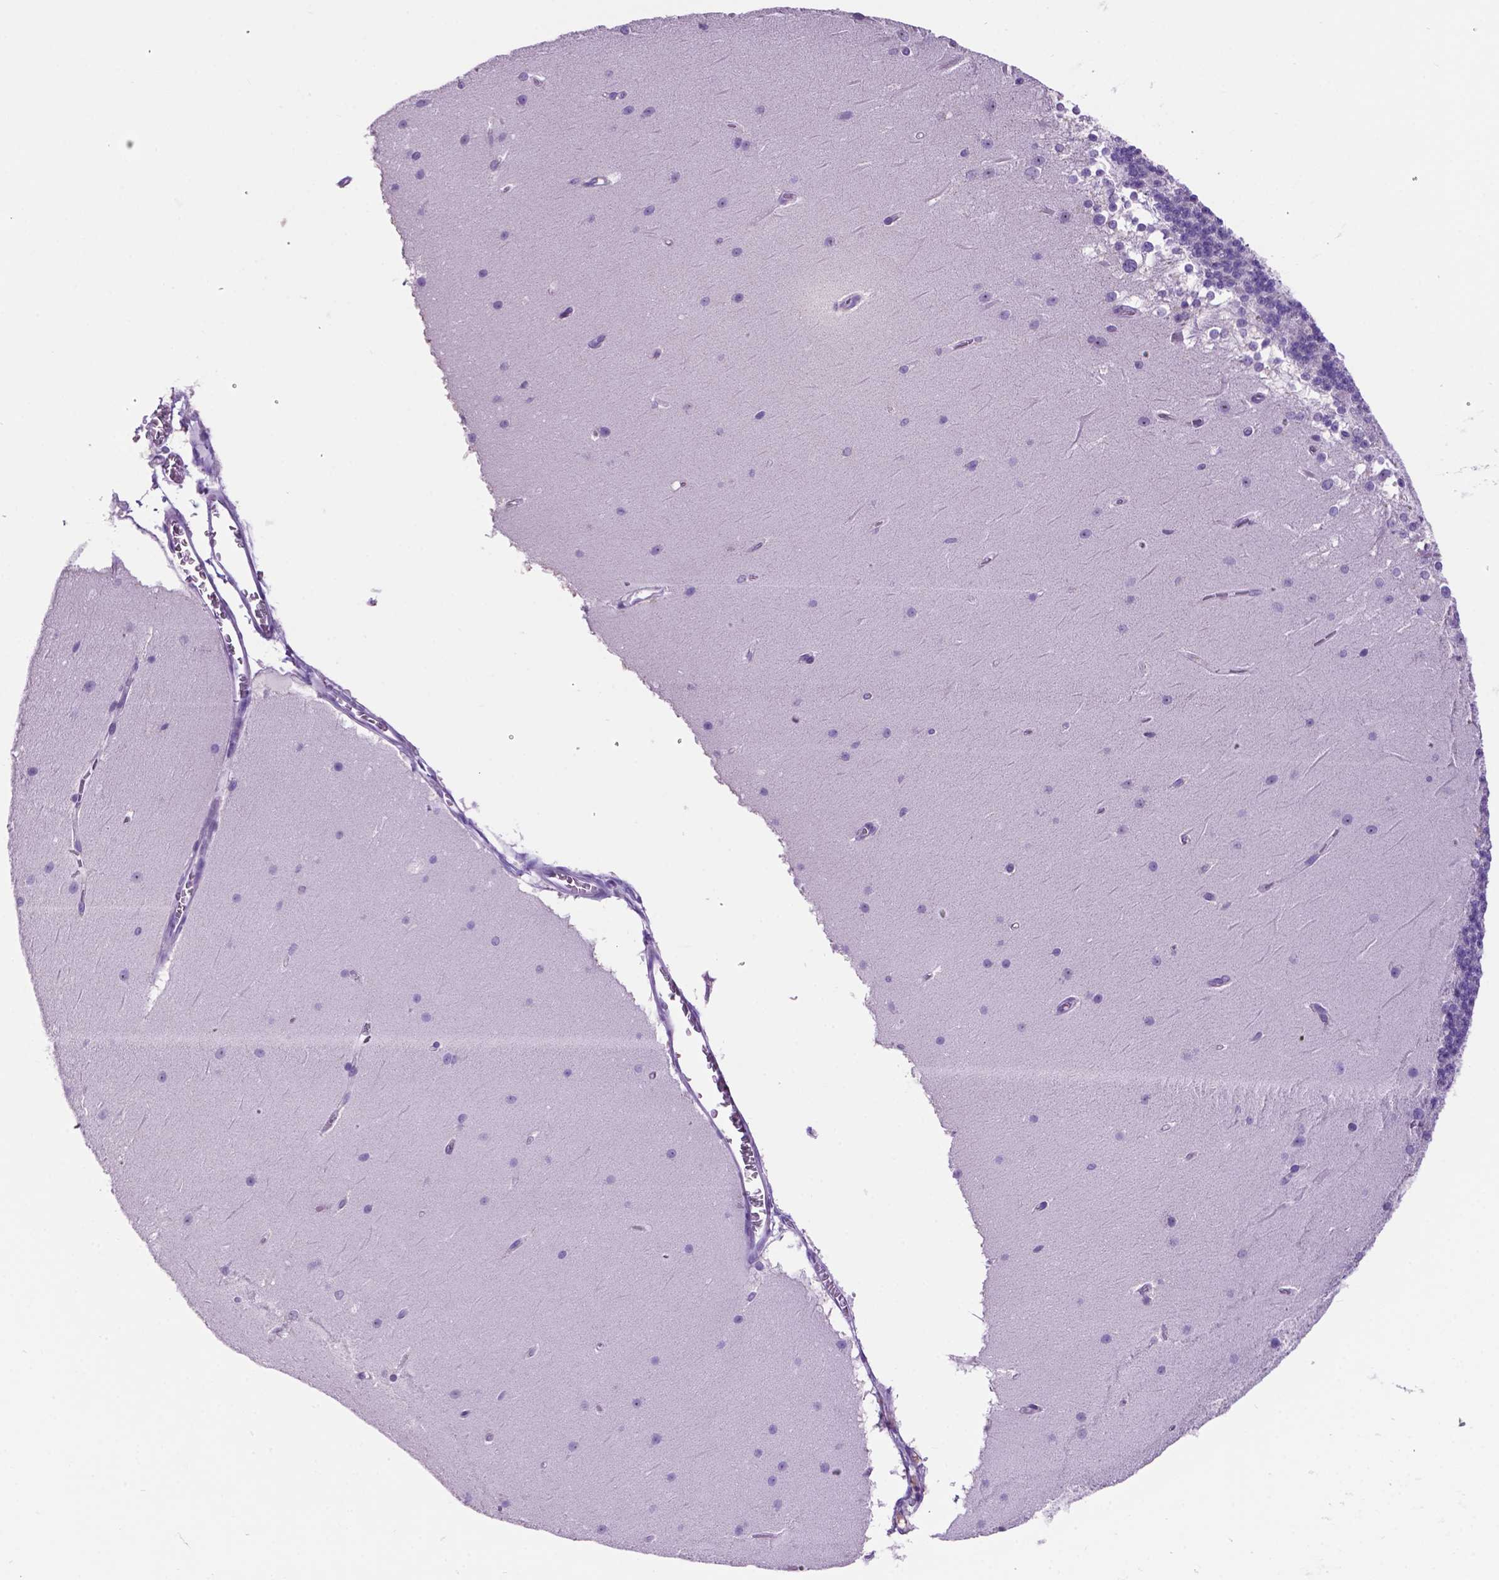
{"staining": {"intensity": "negative", "quantity": "none", "location": "none"}, "tissue": "cerebellum", "cell_type": "Cells in granular layer", "image_type": "normal", "snomed": [{"axis": "morphology", "description": "Normal tissue, NOS"}, {"axis": "topography", "description": "Cerebellum"}], "caption": "Cells in granular layer show no significant protein staining in unremarkable cerebellum. (DAB immunohistochemistry (IHC) visualized using brightfield microscopy, high magnification).", "gene": "SPDYA", "patient": {"sex": "female", "age": 19}}